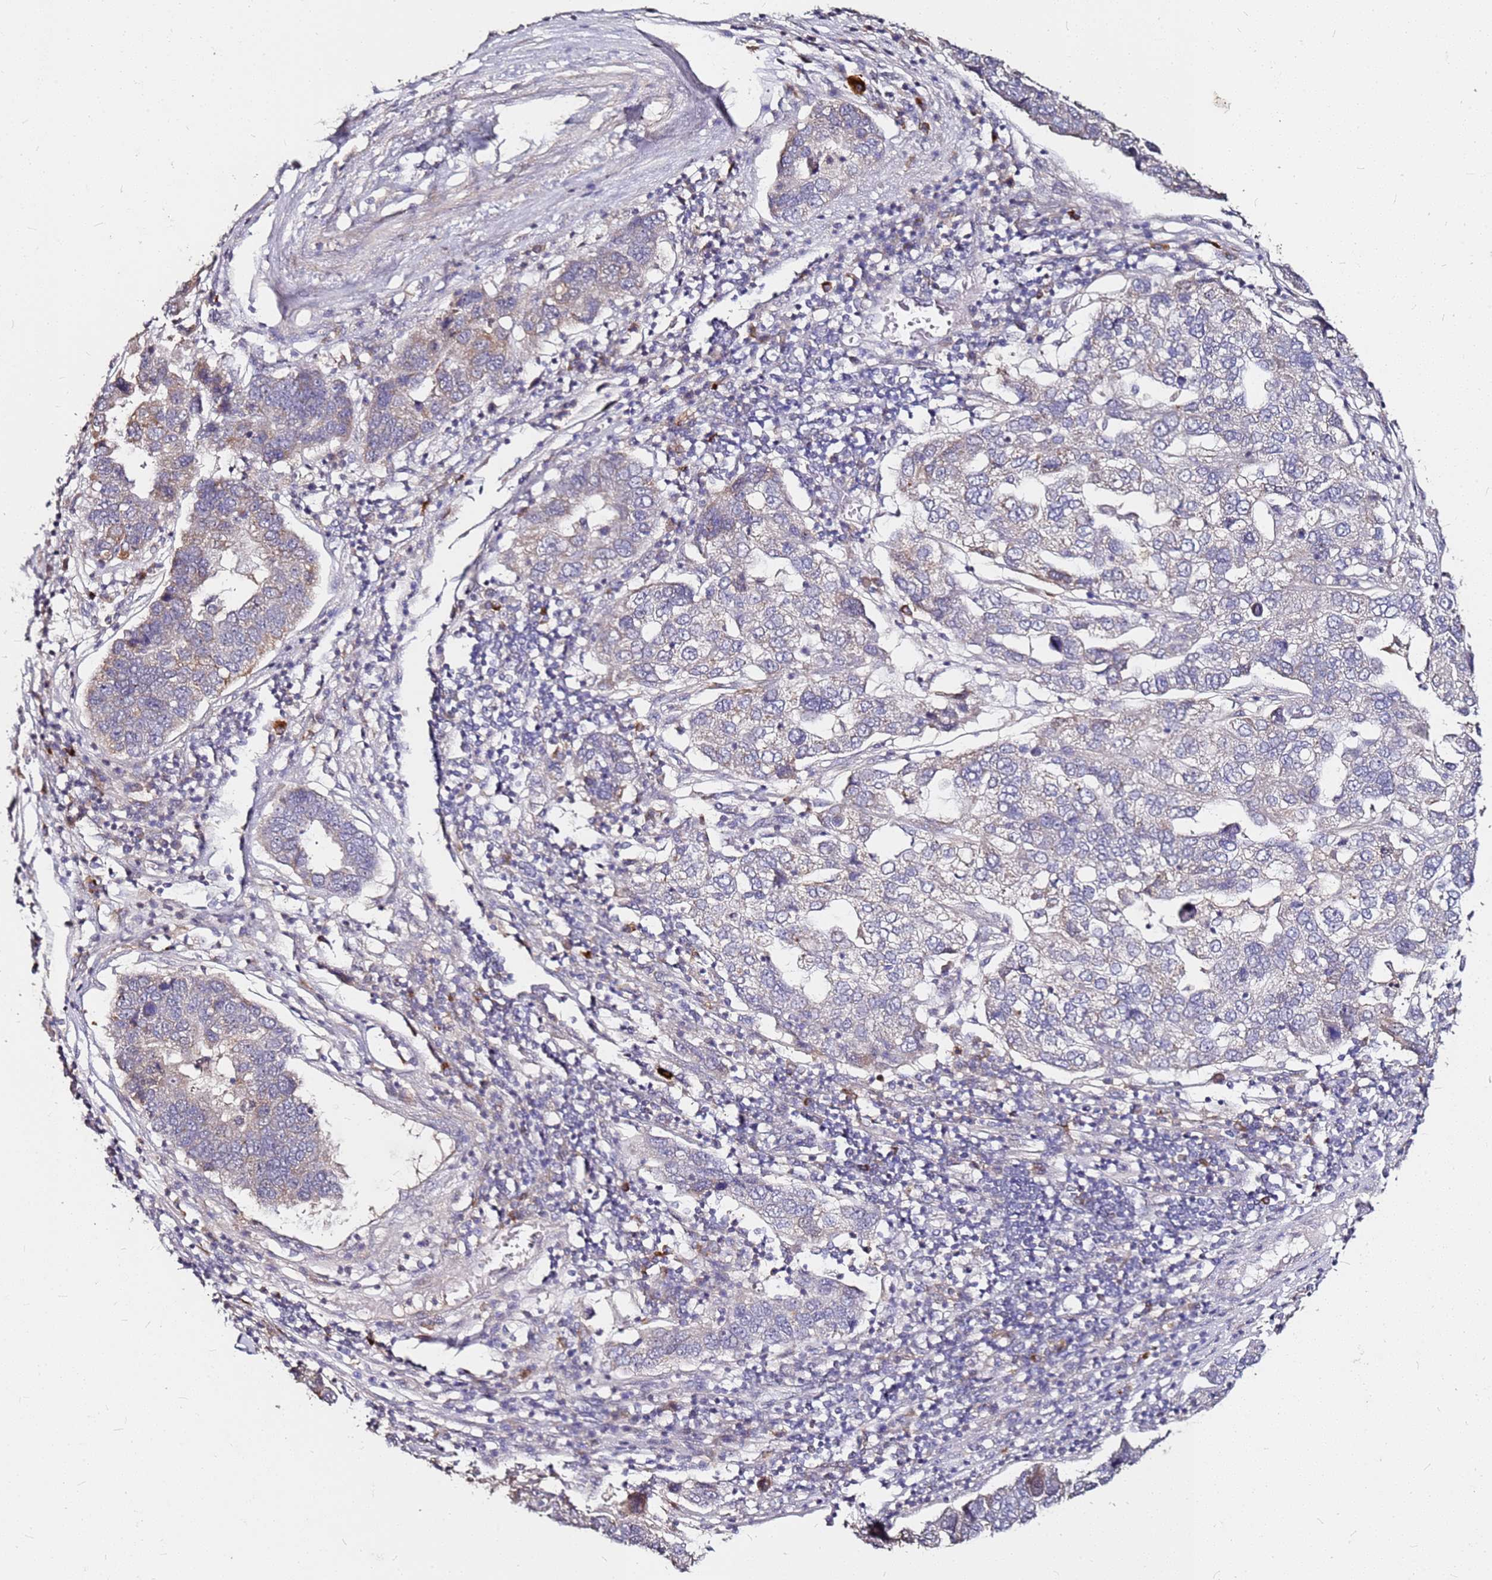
{"staining": {"intensity": "weak", "quantity": "<25%", "location": "cytoplasmic/membranous"}, "tissue": "pancreatic cancer", "cell_type": "Tumor cells", "image_type": "cancer", "snomed": [{"axis": "morphology", "description": "Adenocarcinoma, NOS"}, {"axis": "topography", "description": "Pancreas"}], "caption": "Protein analysis of pancreatic cancer (adenocarcinoma) reveals no significant expression in tumor cells.", "gene": "DCDC2C", "patient": {"sex": "female", "age": 61}}